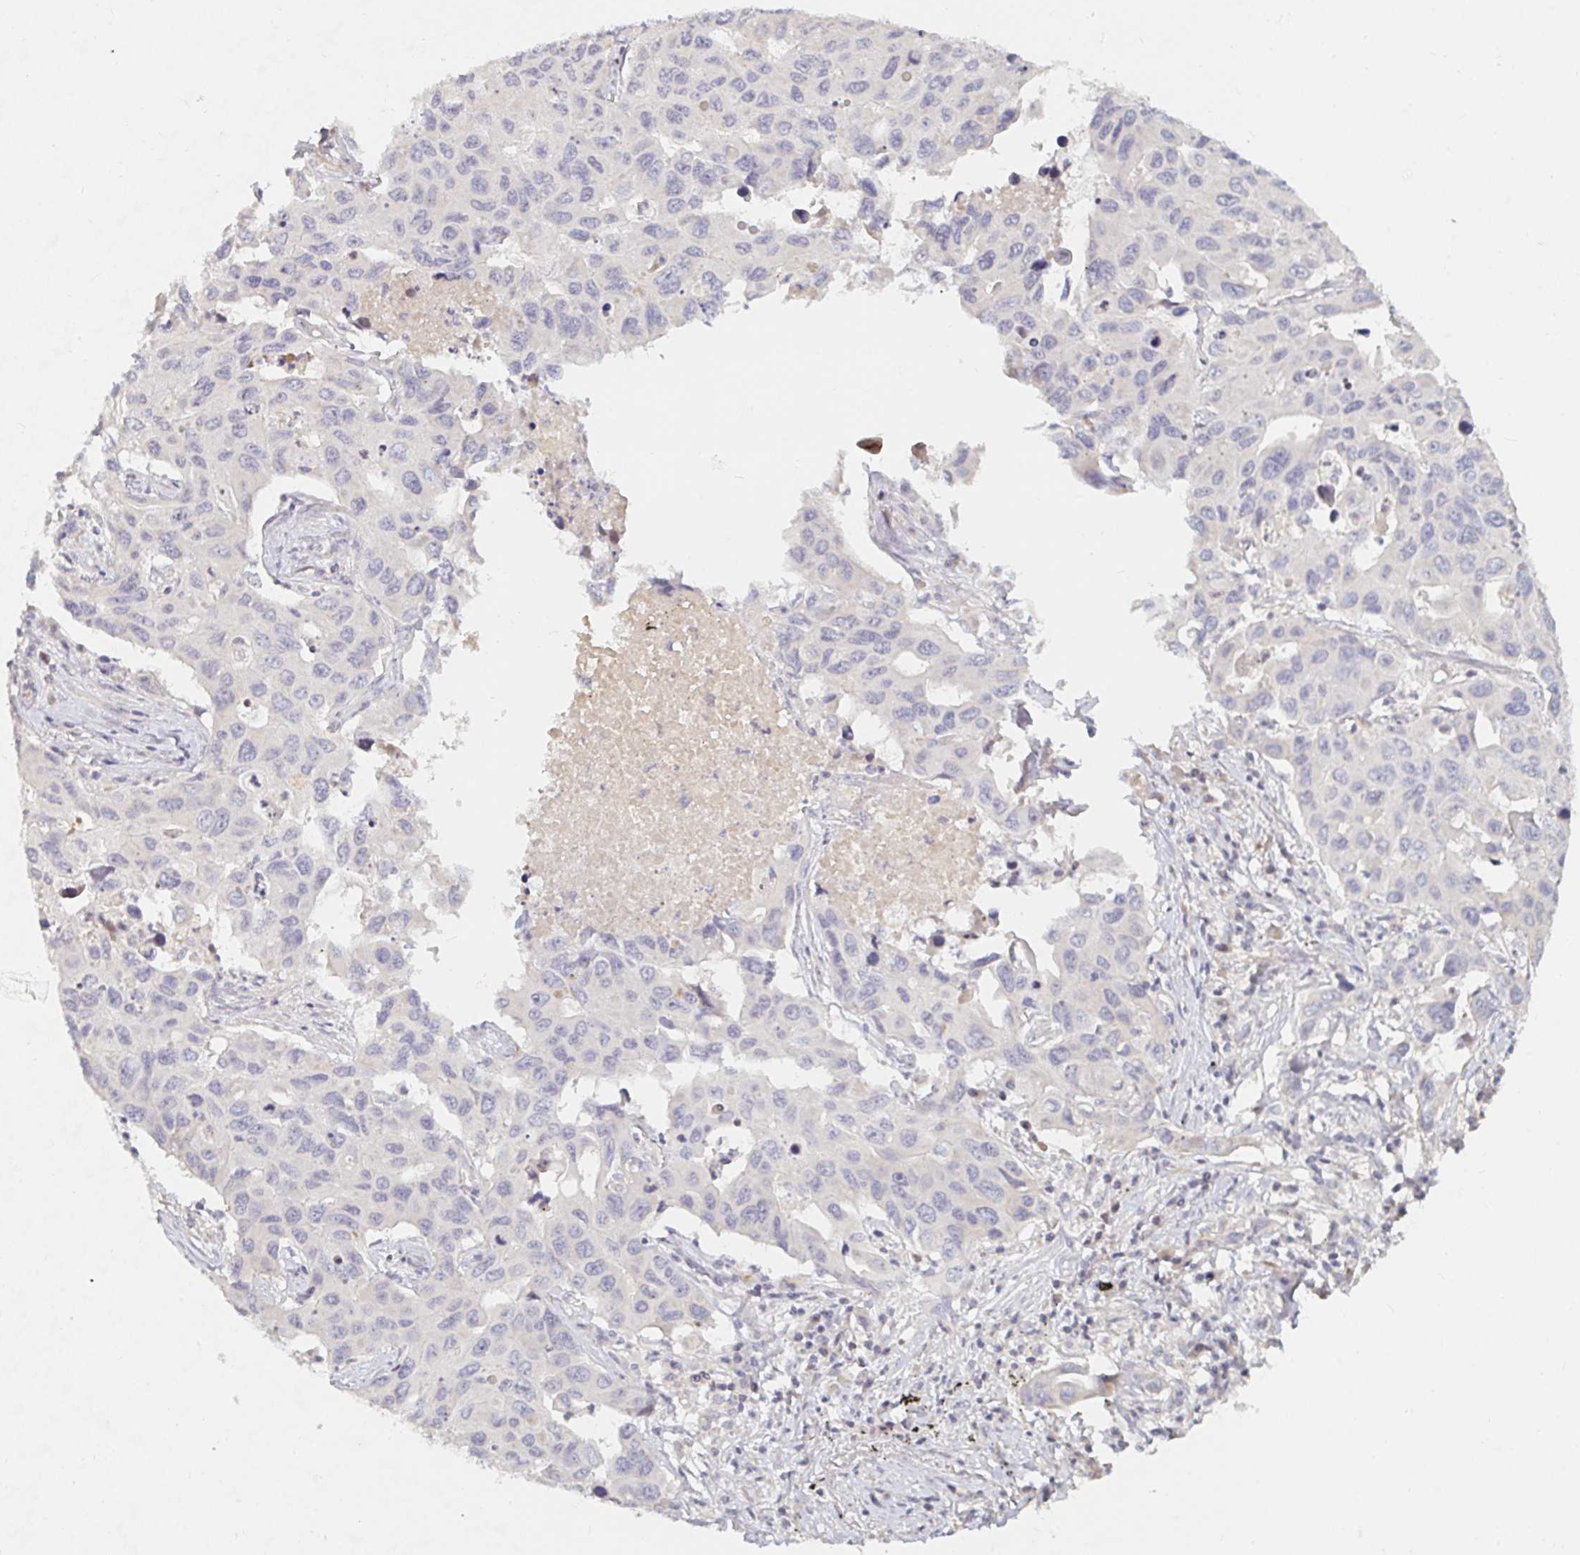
{"staining": {"intensity": "negative", "quantity": "none", "location": "none"}, "tissue": "lung cancer", "cell_type": "Tumor cells", "image_type": "cancer", "snomed": [{"axis": "morphology", "description": "Adenocarcinoma, NOS"}, {"axis": "topography", "description": "Lung"}], "caption": "Tumor cells show no significant protein expression in lung adenocarcinoma.", "gene": "NME9", "patient": {"sex": "male", "age": 64}}